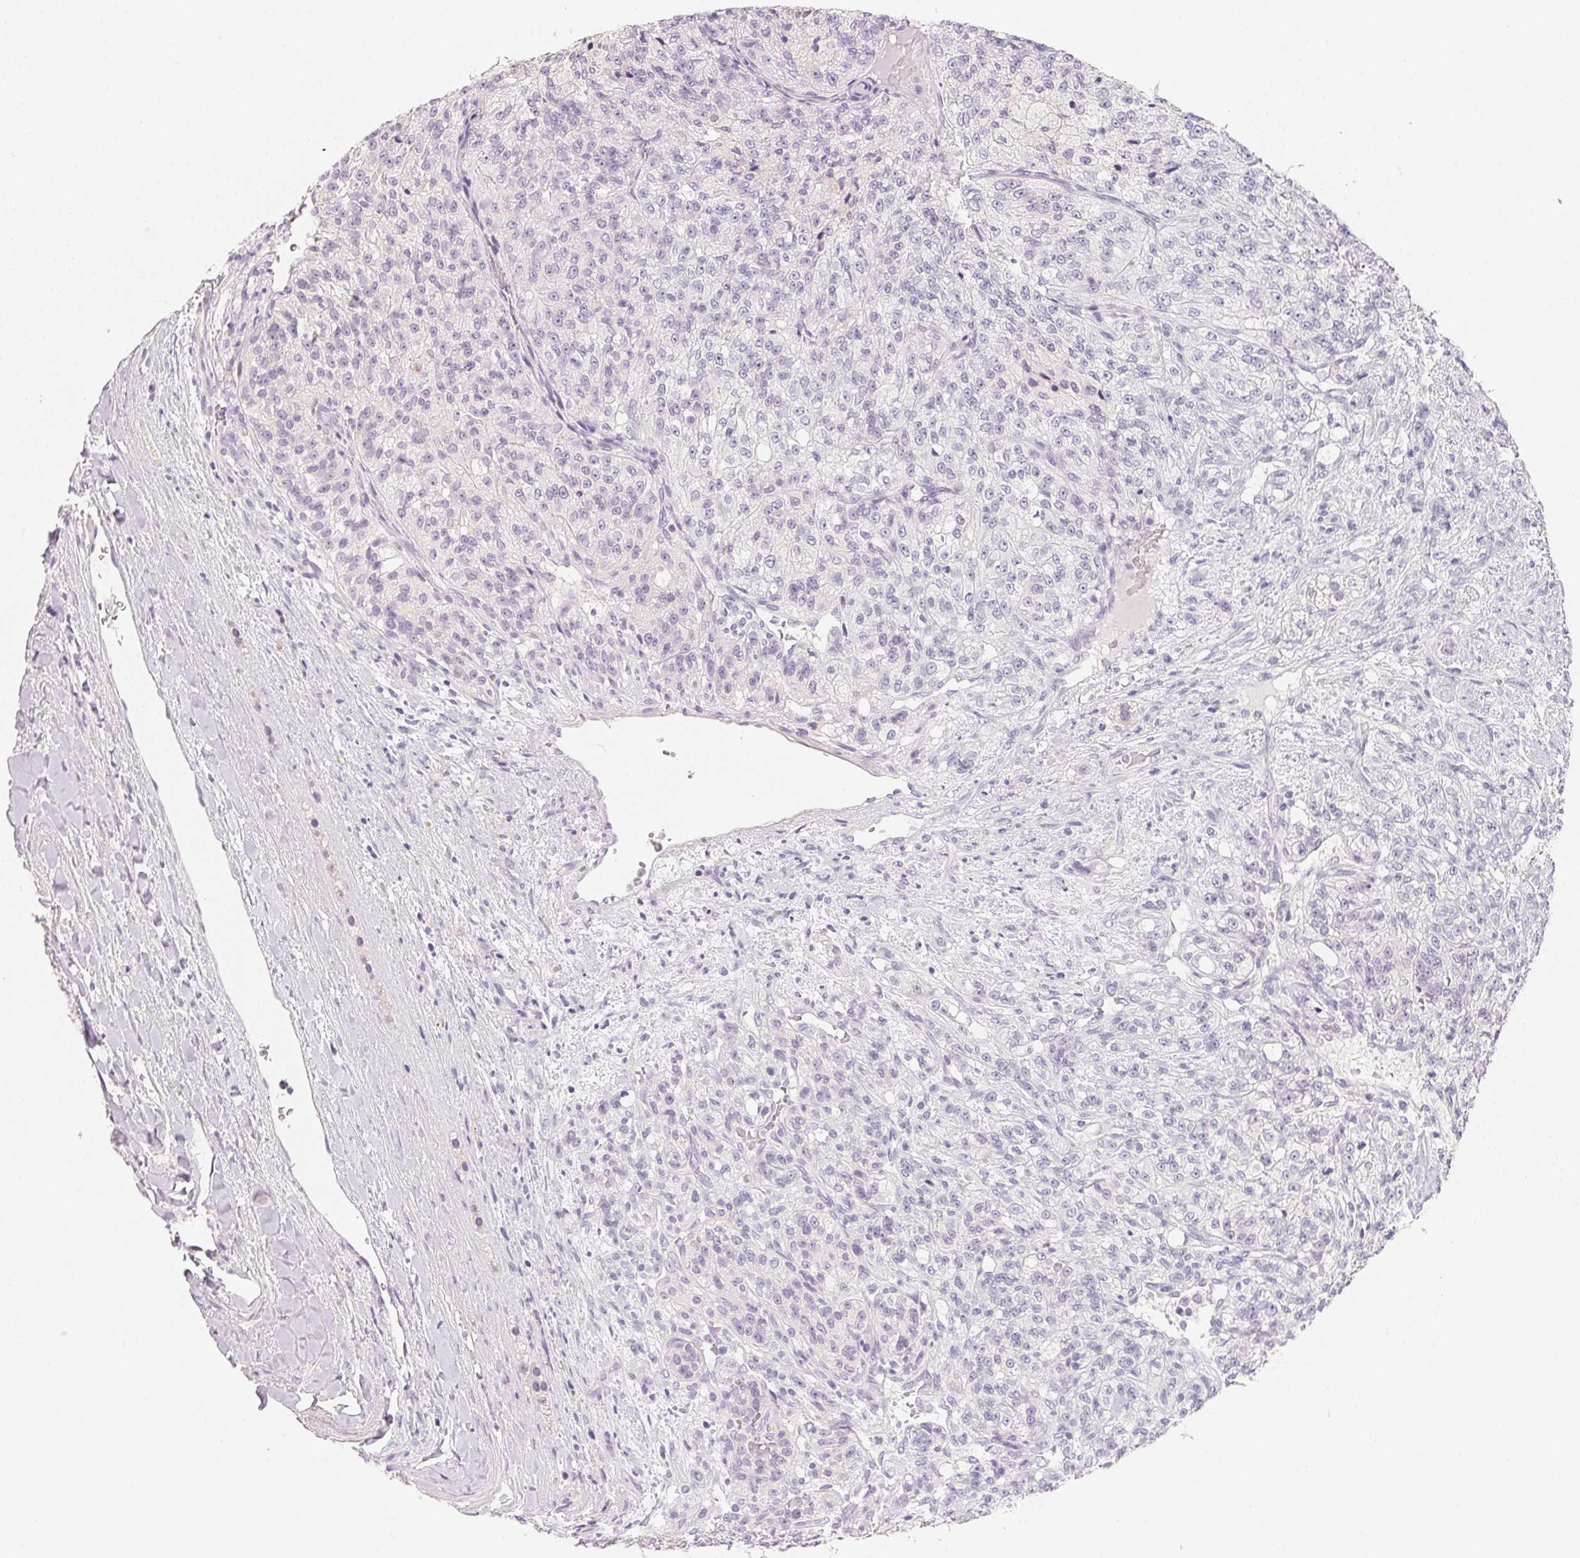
{"staining": {"intensity": "negative", "quantity": "none", "location": "none"}, "tissue": "renal cancer", "cell_type": "Tumor cells", "image_type": "cancer", "snomed": [{"axis": "morphology", "description": "Adenocarcinoma, NOS"}, {"axis": "topography", "description": "Kidney"}], "caption": "Immunohistochemical staining of human renal cancer (adenocarcinoma) displays no significant staining in tumor cells.", "gene": "ACP3", "patient": {"sex": "female", "age": 63}}